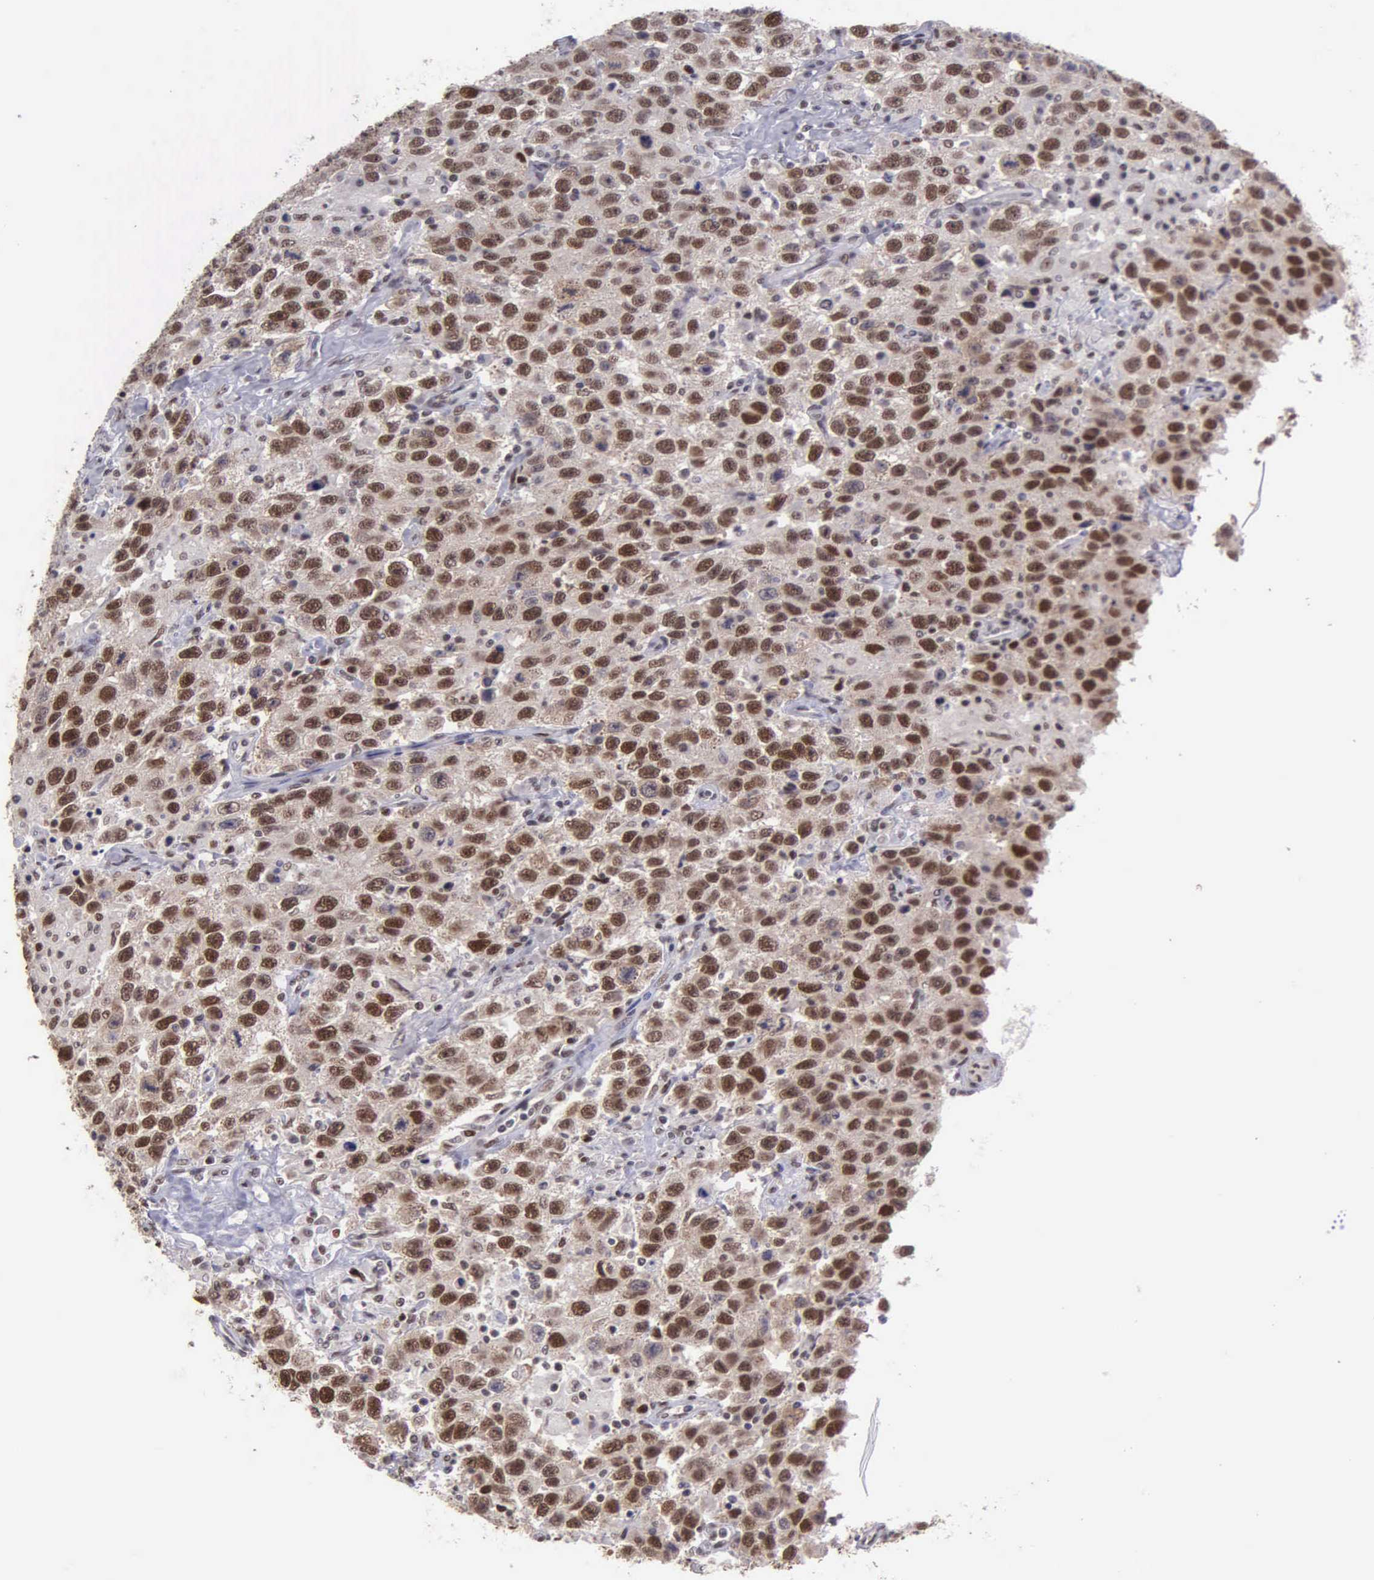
{"staining": {"intensity": "strong", "quantity": ">75%", "location": "cytoplasmic/membranous,nuclear"}, "tissue": "testis cancer", "cell_type": "Tumor cells", "image_type": "cancer", "snomed": [{"axis": "morphology", "description": "Seminoma, NOS"}, {"axis": "topography", "description": "Testis"}], "caption": "Brown immunohistochemical staining in testis seminoma displays strong cytoplasmic/membranous and nuclear staining in about >75% of tumor cells.", "gene": "UBR7", "patient": {"sex": "male", "age": 41}}